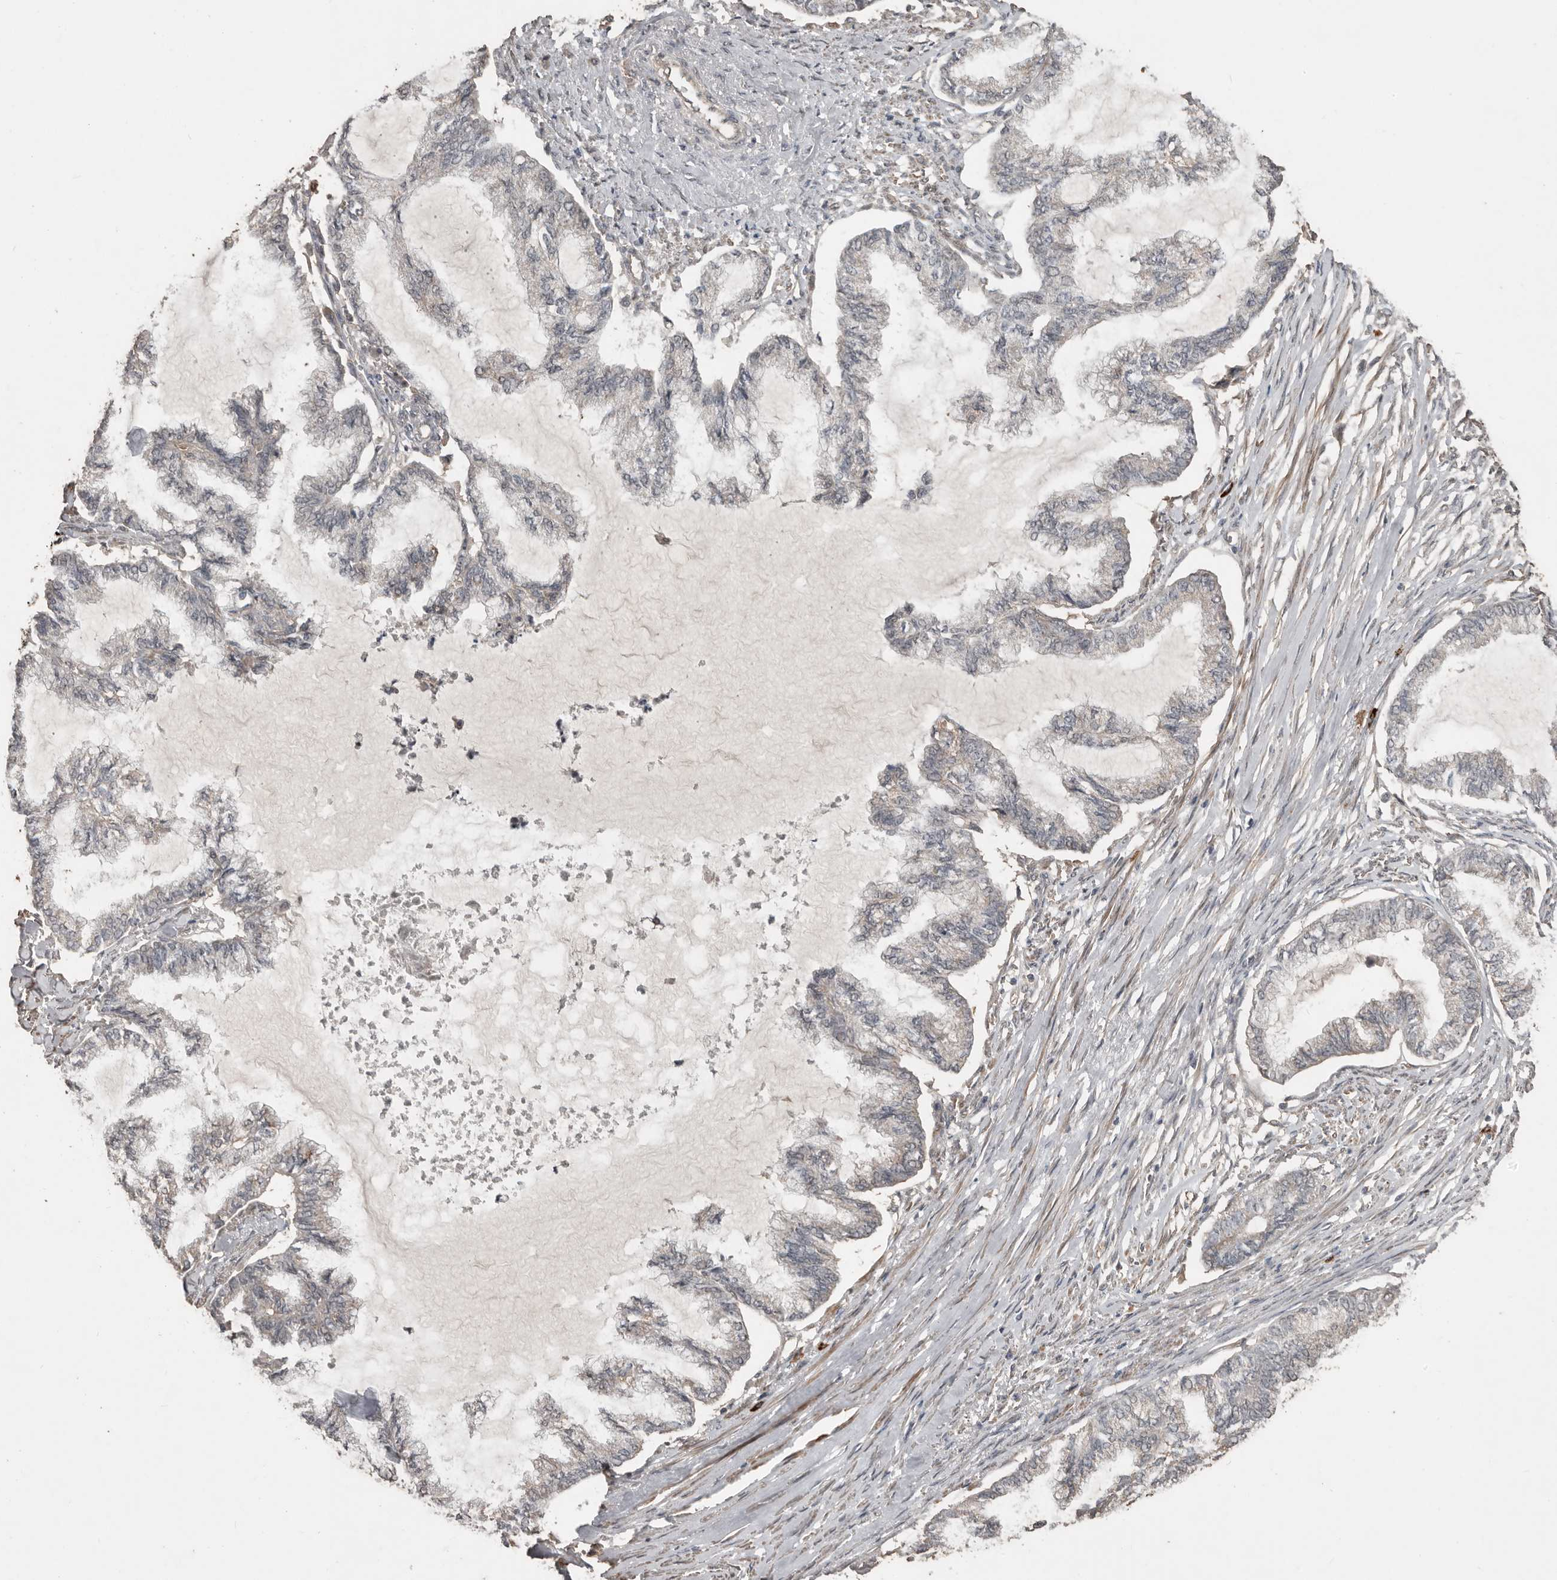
{"staining": {"intensity": "negative", "quantity": "none", "location": "none"}, "tissue": "endometrial cancer", "cell_type": "Tumor cells", "image_type": "cancer", "snomed": [{"axis": "morphology", "description": "Adenocarcinoma, NOS"}, {"axis": "topography", "description": "Endometrium"}], "caption": "DAB (3,3'-diaminobenzidine) immunohistochemical staining of human endometrial cancer exhibits no significant expression in tumor cells.", "gene": "BAMBI", "patient": {"sex": "female", "age": 86}}